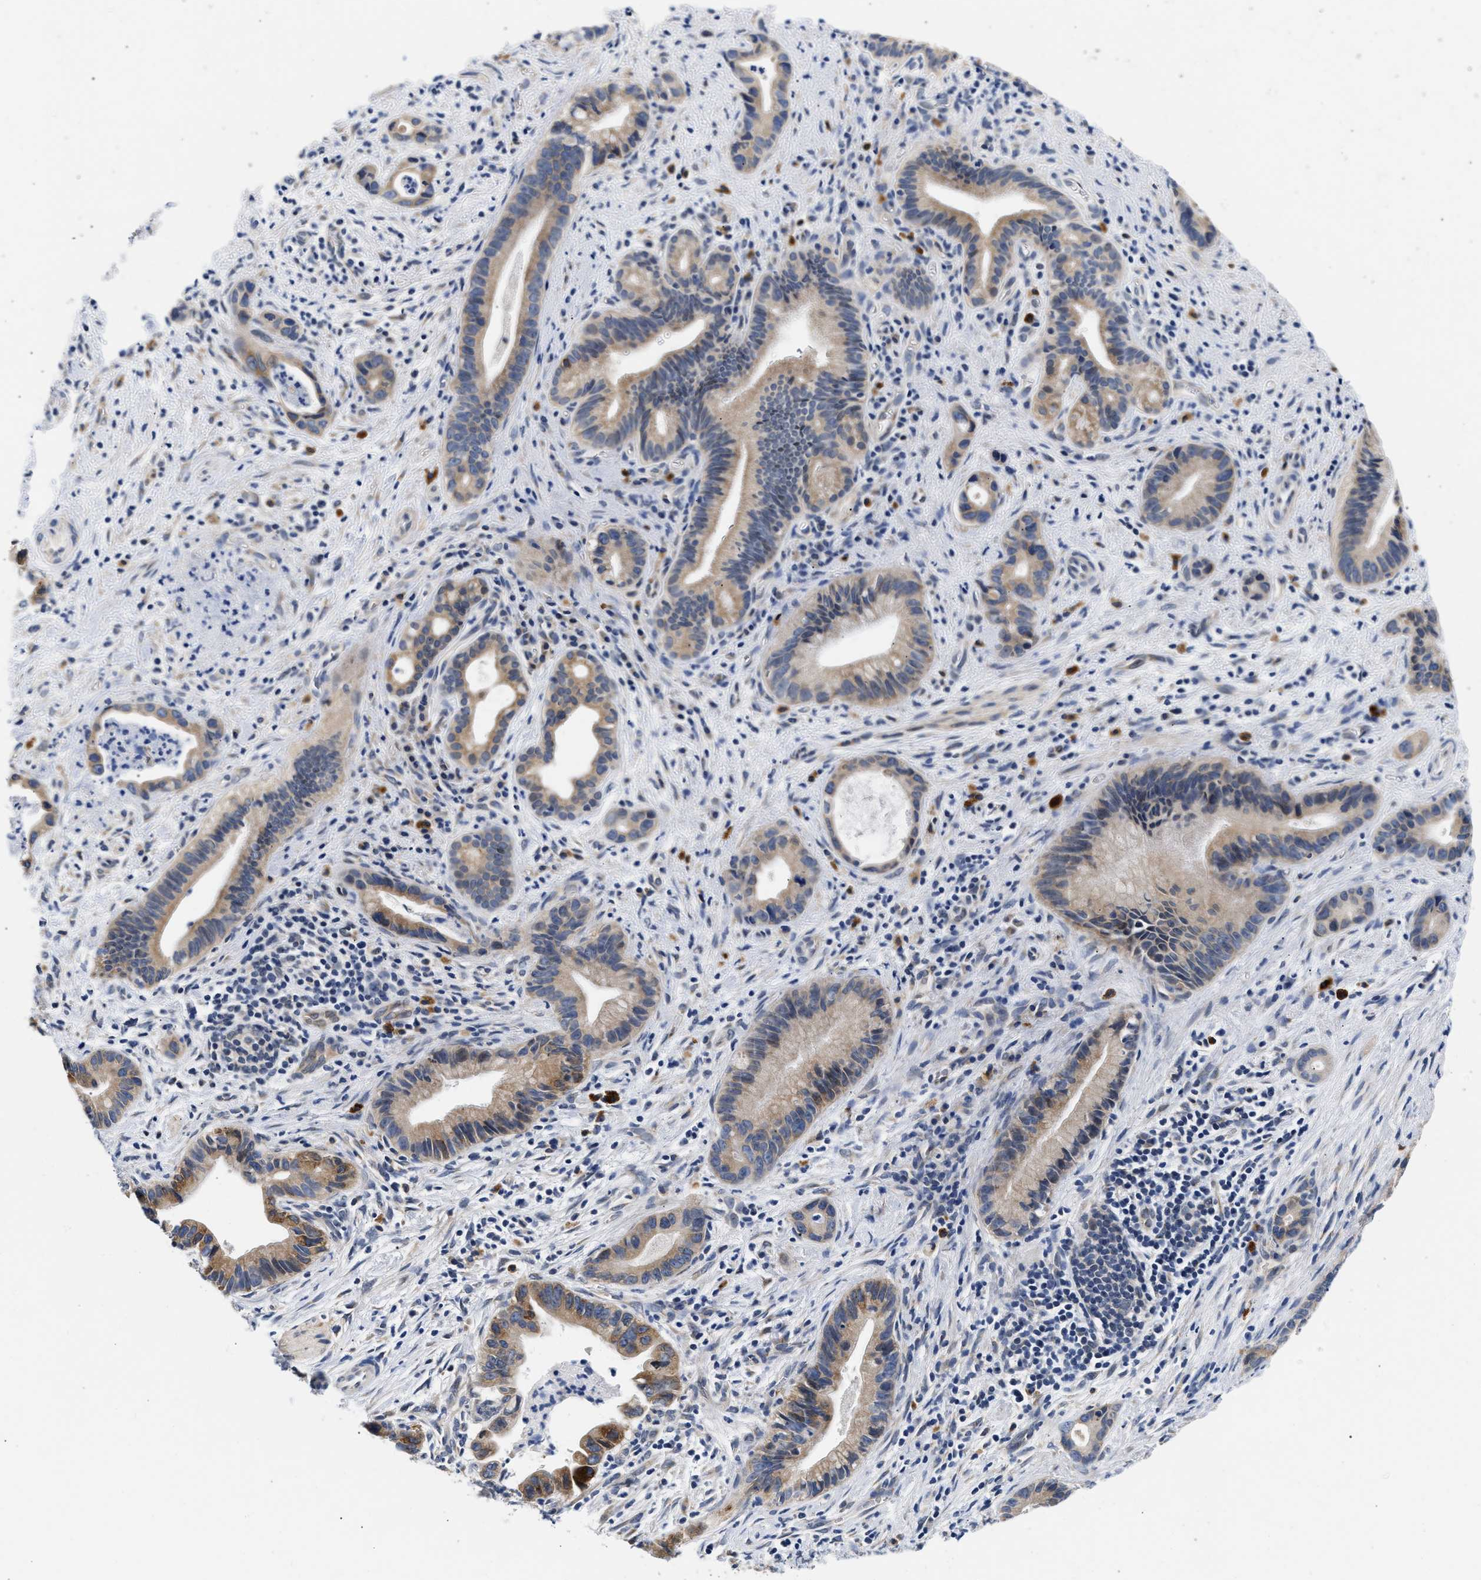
{"staining": {"intensity": "moderate", "quantity": ">75%", "location": "cytoplasmic/membranous"}, "tissue": "liver cancer", "cell_type": "Tumor cells", "image_type": "cancer", "snomed": [{"axis": "morphology", "description": "Cholangiocarcinoma"}, {"axis": "topography", "description": "Liver"}], "caption": "This histopathology image displays immunohistochemistry (IHC) staining of cholangiocarcinoma (liver), with medium moderate cytoplasmic/membranous staining in about >75% of tumor cells.", "gene": "RINT1", "patient": {"sex": "female", "age": 55}}